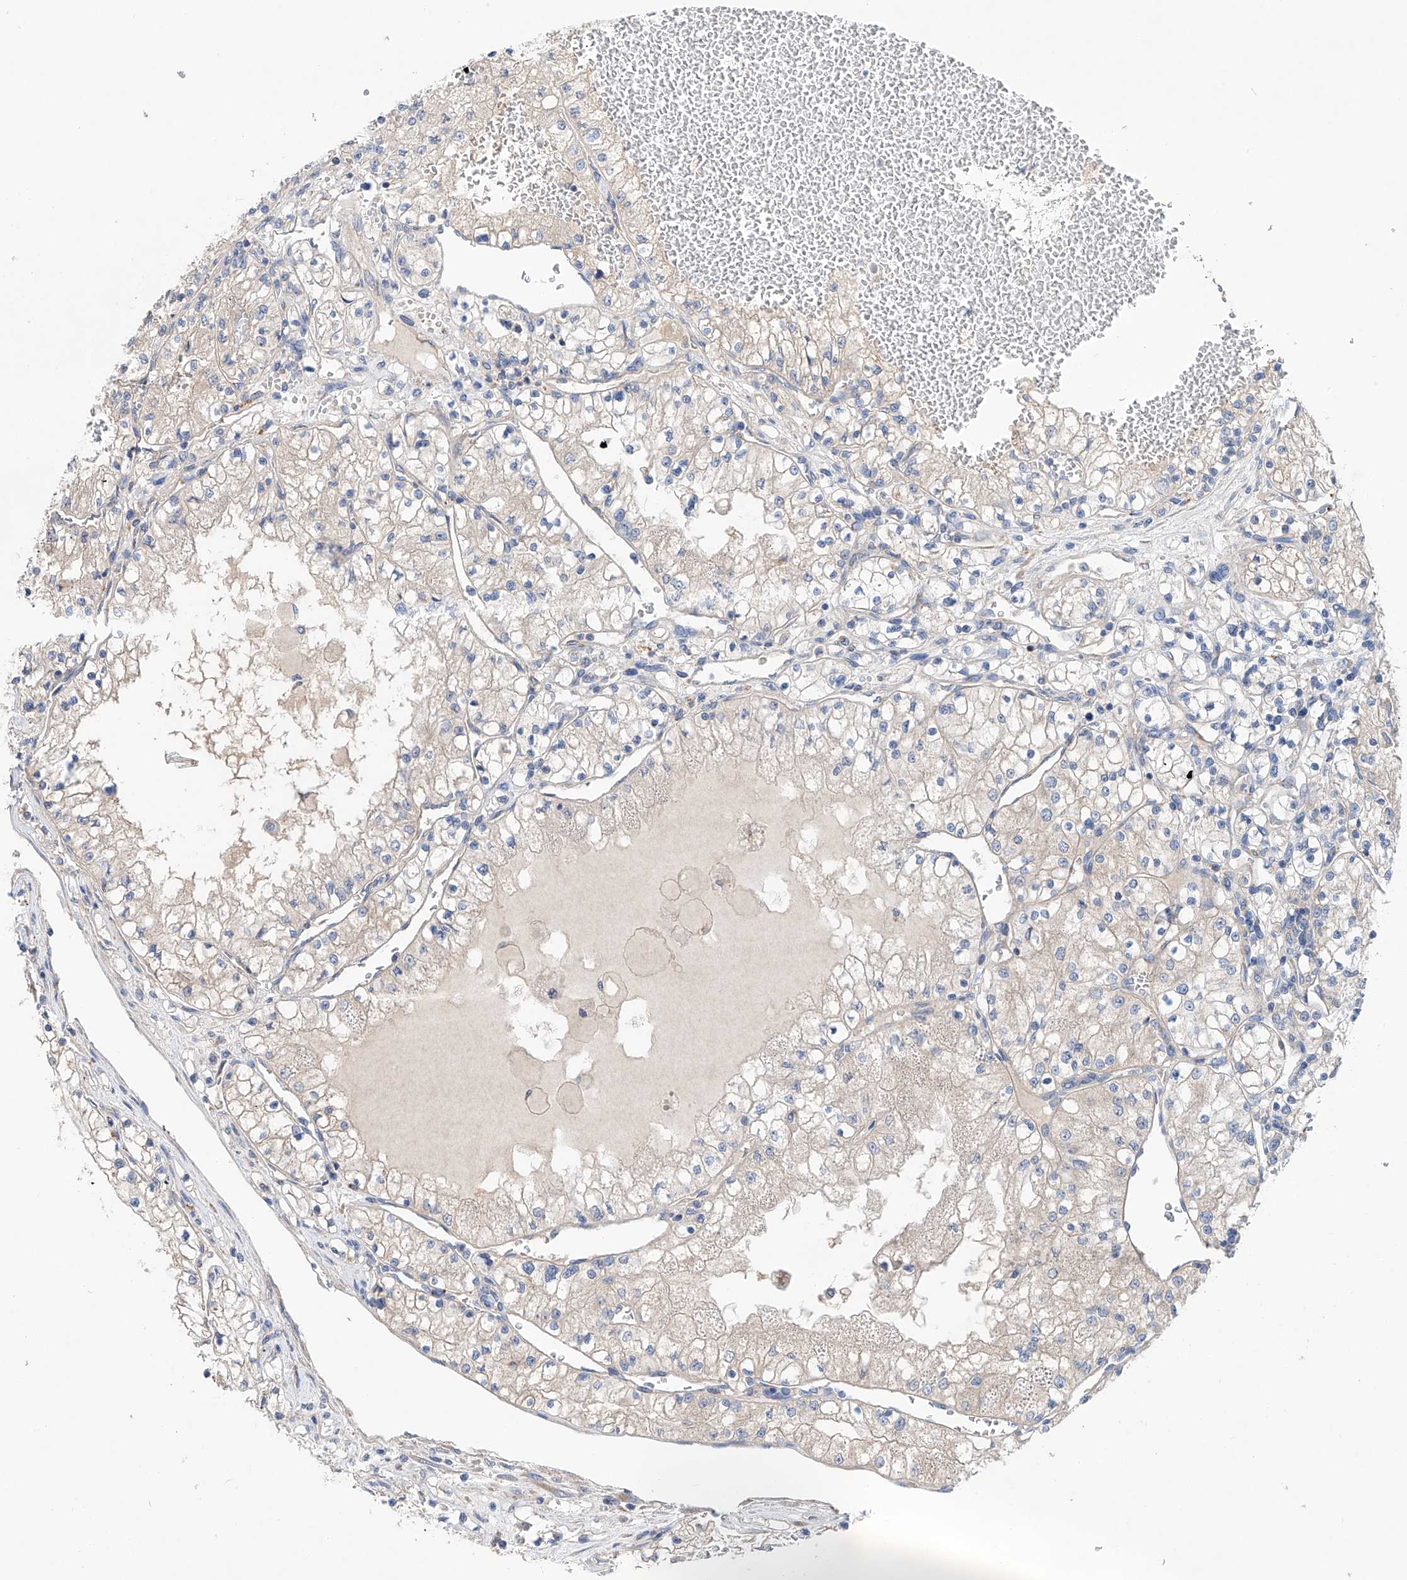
{"staining": {"intensity": "negative", "quantity": "none", "location": "none"}, "tissue": "renal cancer", "cell_type": "Tumor cells", "image_type": "cancer", "snomed": [{"axis": "morphology", "description": "Normal tissue, NOS"}, {"axis": "morphology", "description": "Adenocarcinoma, NOS"}, {"axis": "topography", "description": "Kidney"}], "caption": "DAB immunohistochemical staining of adenocarcinoma (renal) shows no significant positivity in tumor cells. (DAB immunohistochemistry visualized using brightfield microscopy, high magnification).", "gene": "SLC22A7", "patient": {"sex": "male", "age": 68}}